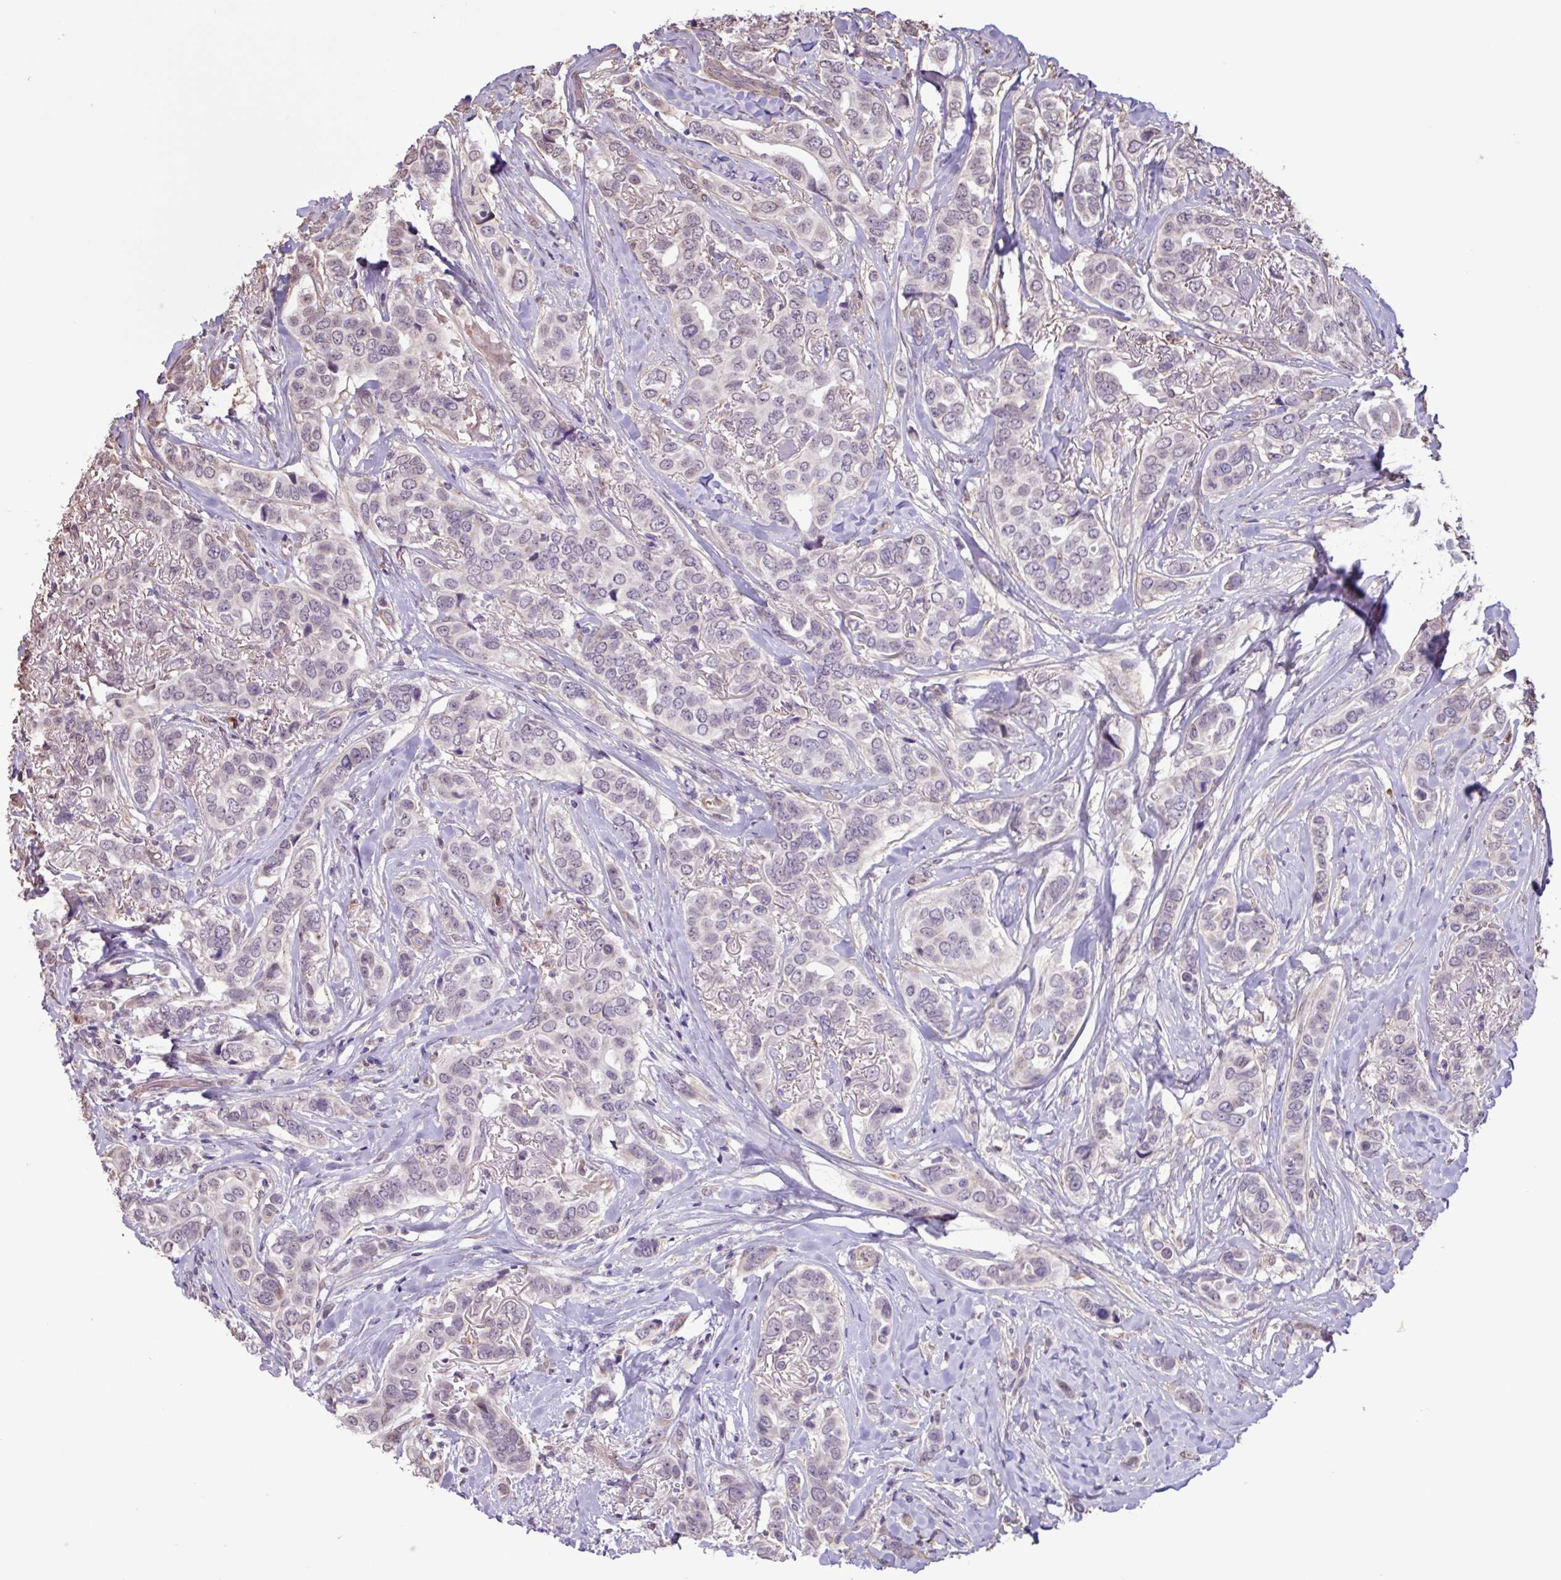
{"staining": {"intensity": "negative", "quantity": "none", "location": "none"}, "tissue": "breast cancer", "cell_type": "Tumor cells", "image_type": "cancer", "snomed": [{"axis": "morphology", "description": "Lobular carcinoma"}, {"axis": "topography", "description": "Breast"}], "caption": "Immunohistochemistry image of neoplastic tissue: breast lobular carcinoma stained with DAB demonstrates no significant protein expression in tumor cells.", "gene": "CHST11", "patient": {"sex": "female", "age": 51}}